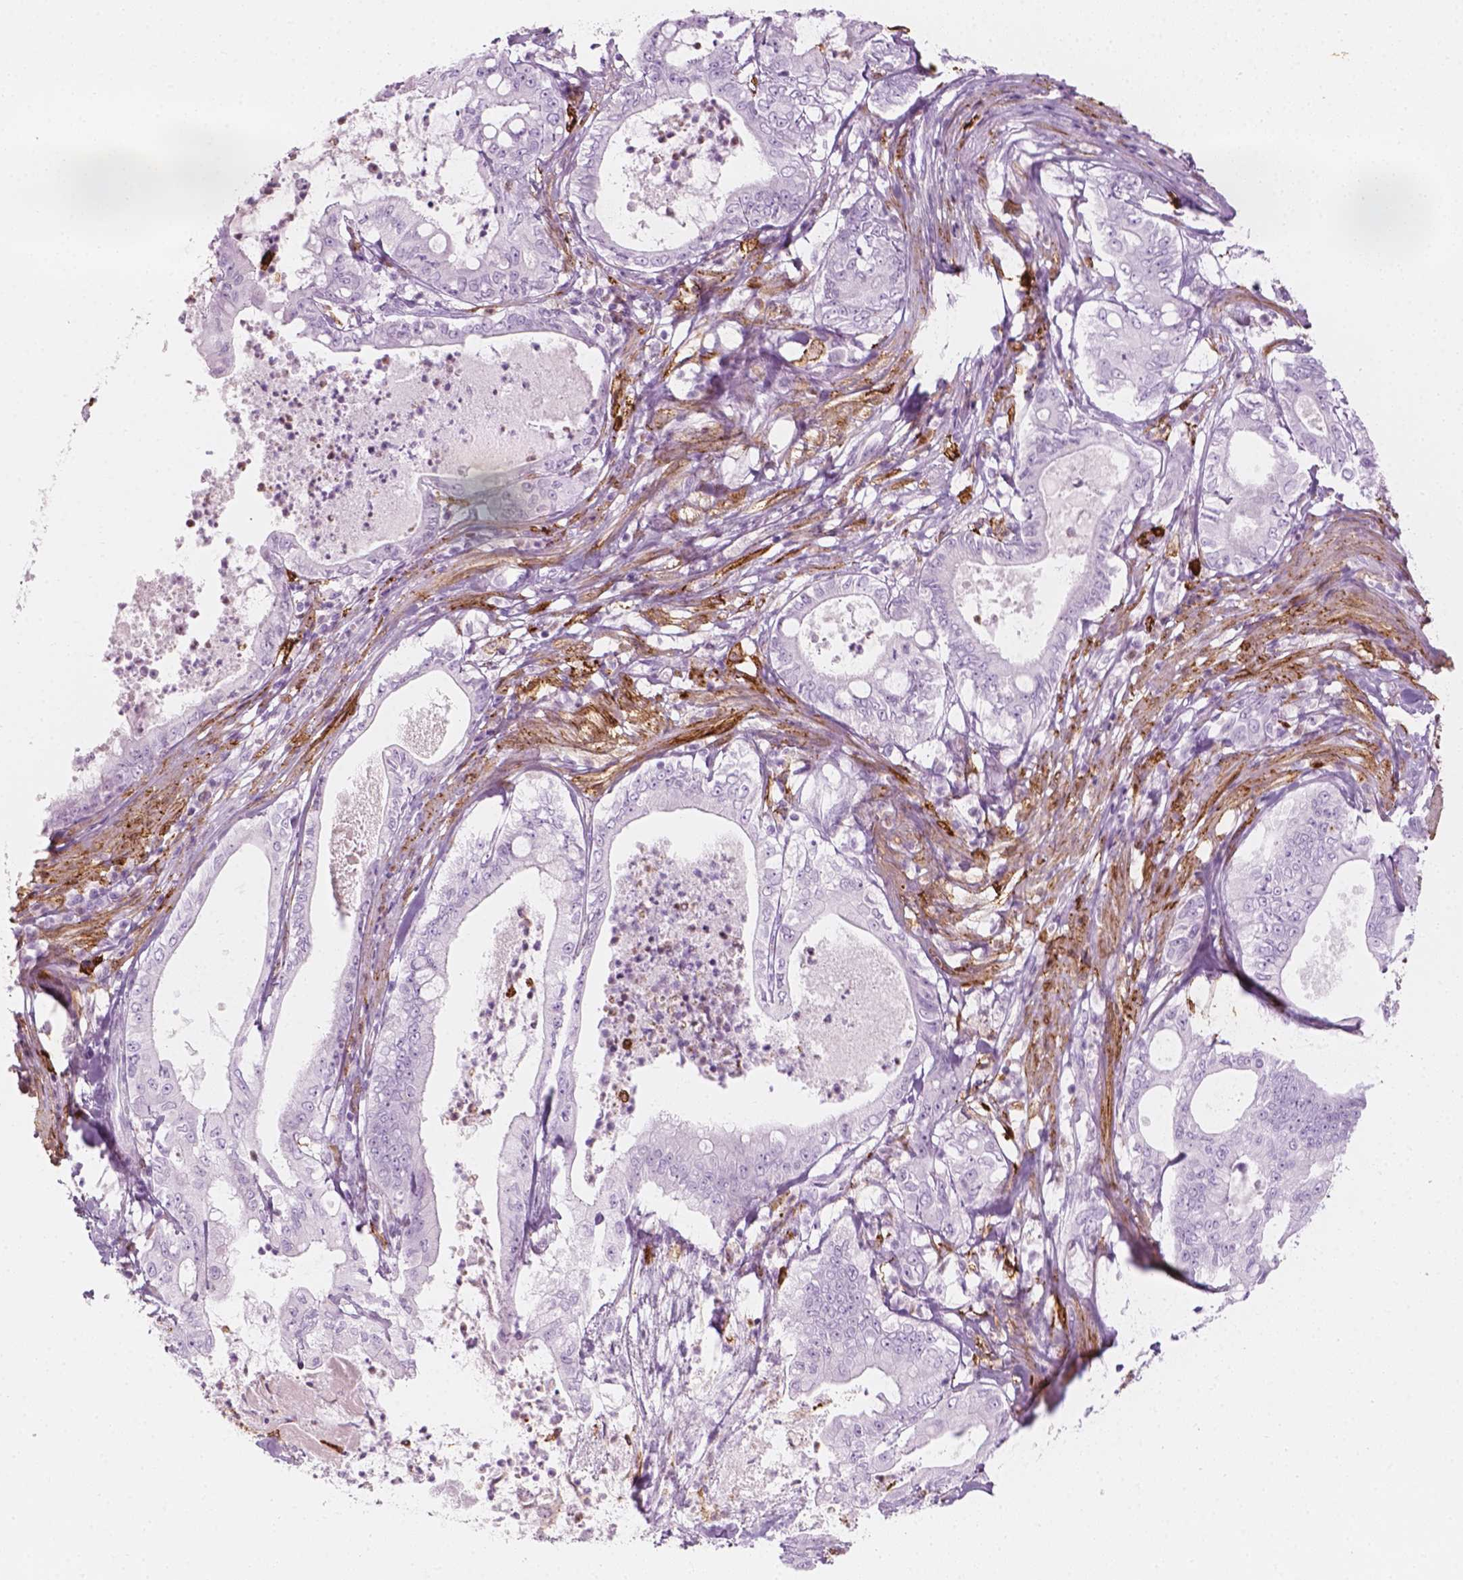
{"staining": {"intensity": "negative", "quantity": "none", "location": "none"}, "tissue": "pancreatic cancer", "cell_type": "Tumor cells", "image_type": "cancer", "snomed": [{"axis": "morphology", "description": "Adenocarcinoma, NOS"}, {"axis": "topography", "description": "Pancreas"}], "caption": "This is an IHC histopathology image of human pancreatic cancer (adenocarcinoma). There is no staining in tumor cells.", "gene": "CES1", "patient": {"sex": "male", "age": 71}}